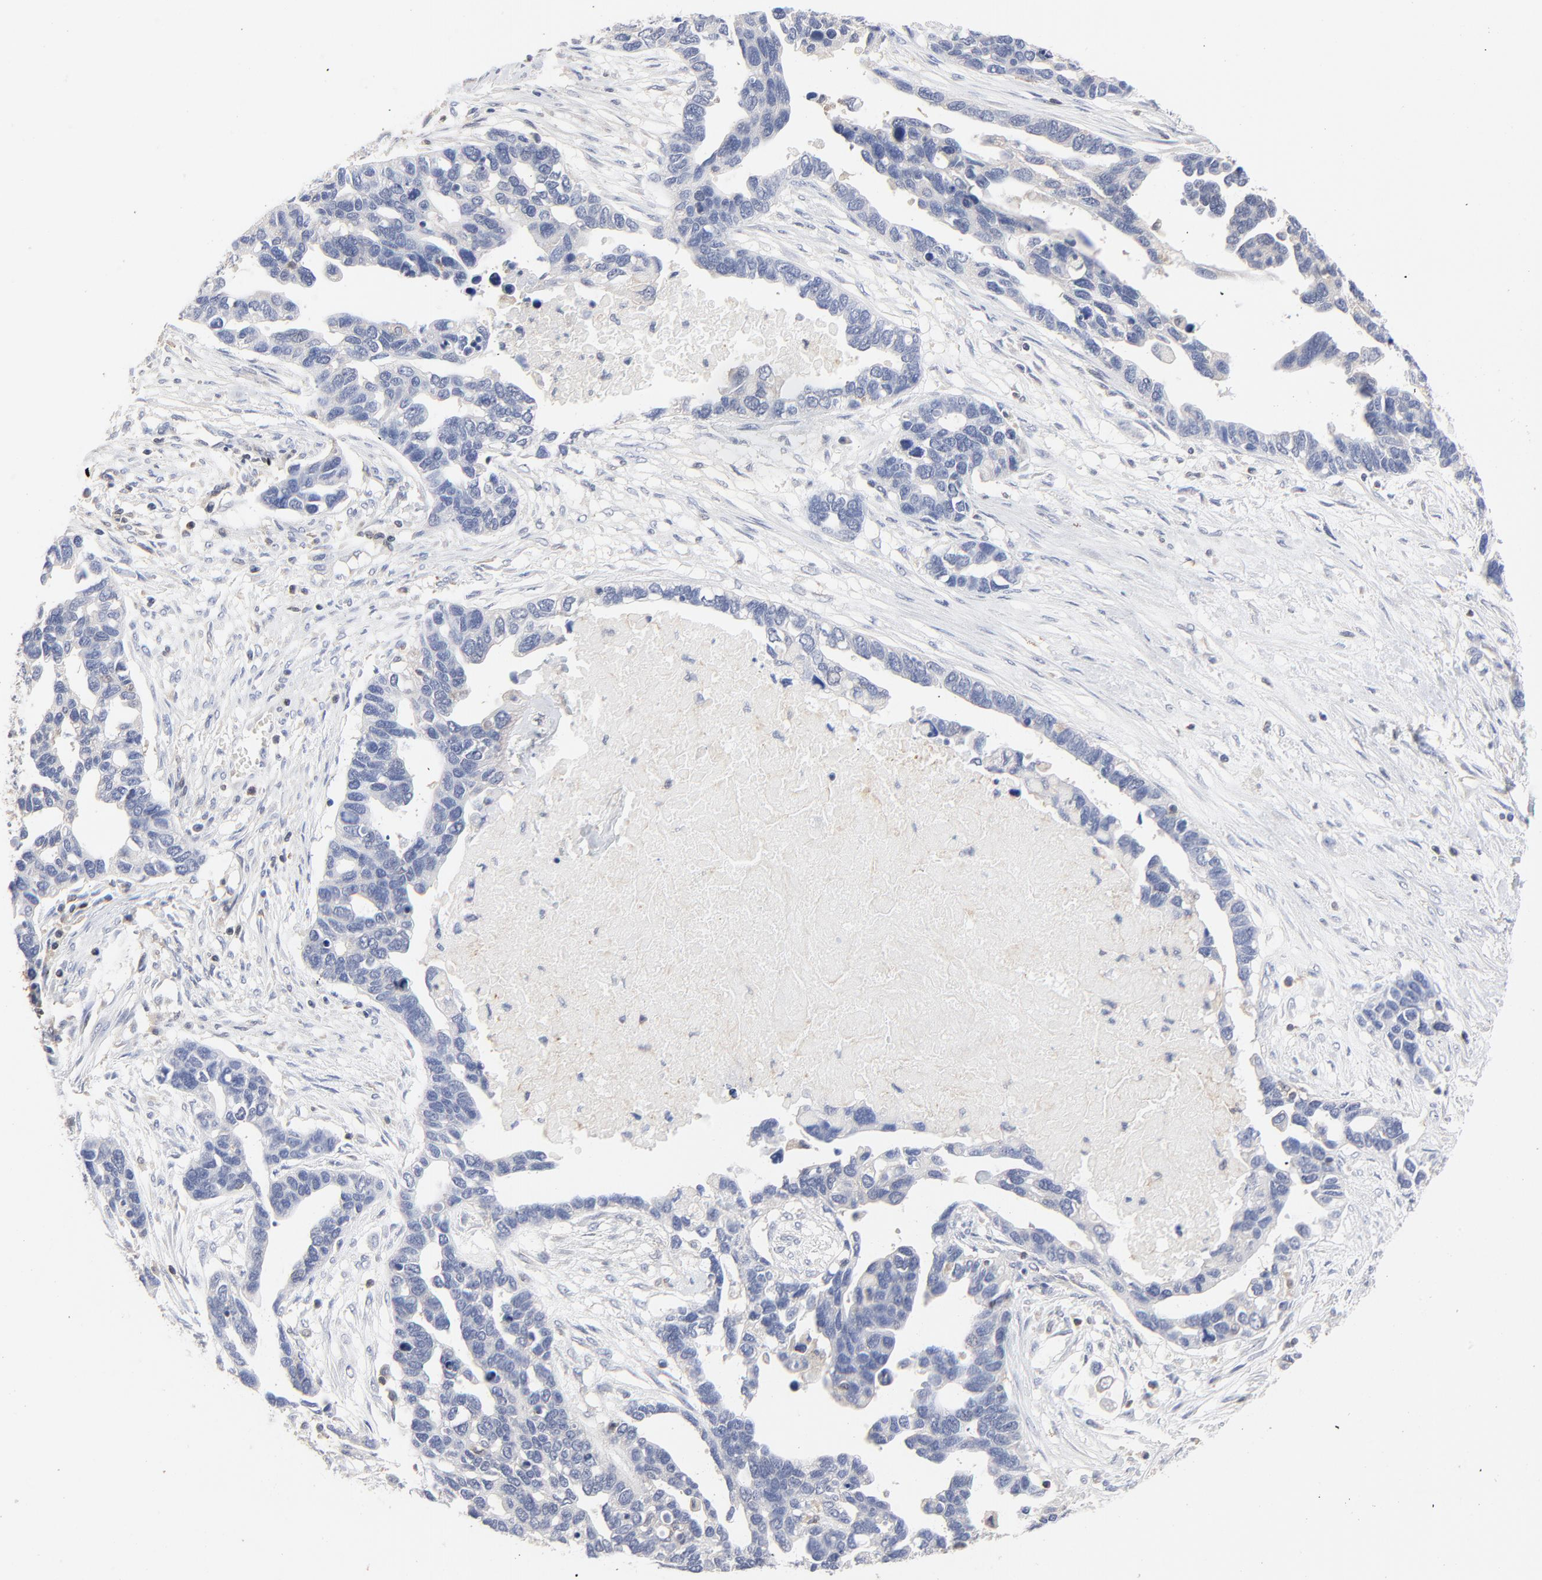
{"staining": {"intensity": "weak", "quantity": "<25%", "location": "cytoplasmic/membranous"}, "tissue": "ovarian cancer", "cell_type": "Tumor cells", "image_type": "cancer", "snomed": [{"axis": "morphology", "description": "Cystadenocarcinoma, serous, NOS"}, {"axis": "topography", "description": "Ovary"}], "caption": "A high-resolution histopathology image shows IHC staining of ovarian cancer (serous cystadenocarcinoma), which shows no significant expression in tumor cells. (IHC, brightfield microscopy, high magnification).", "gene": "CAB39L", "patient": {"sex": "female", "age": 54}}